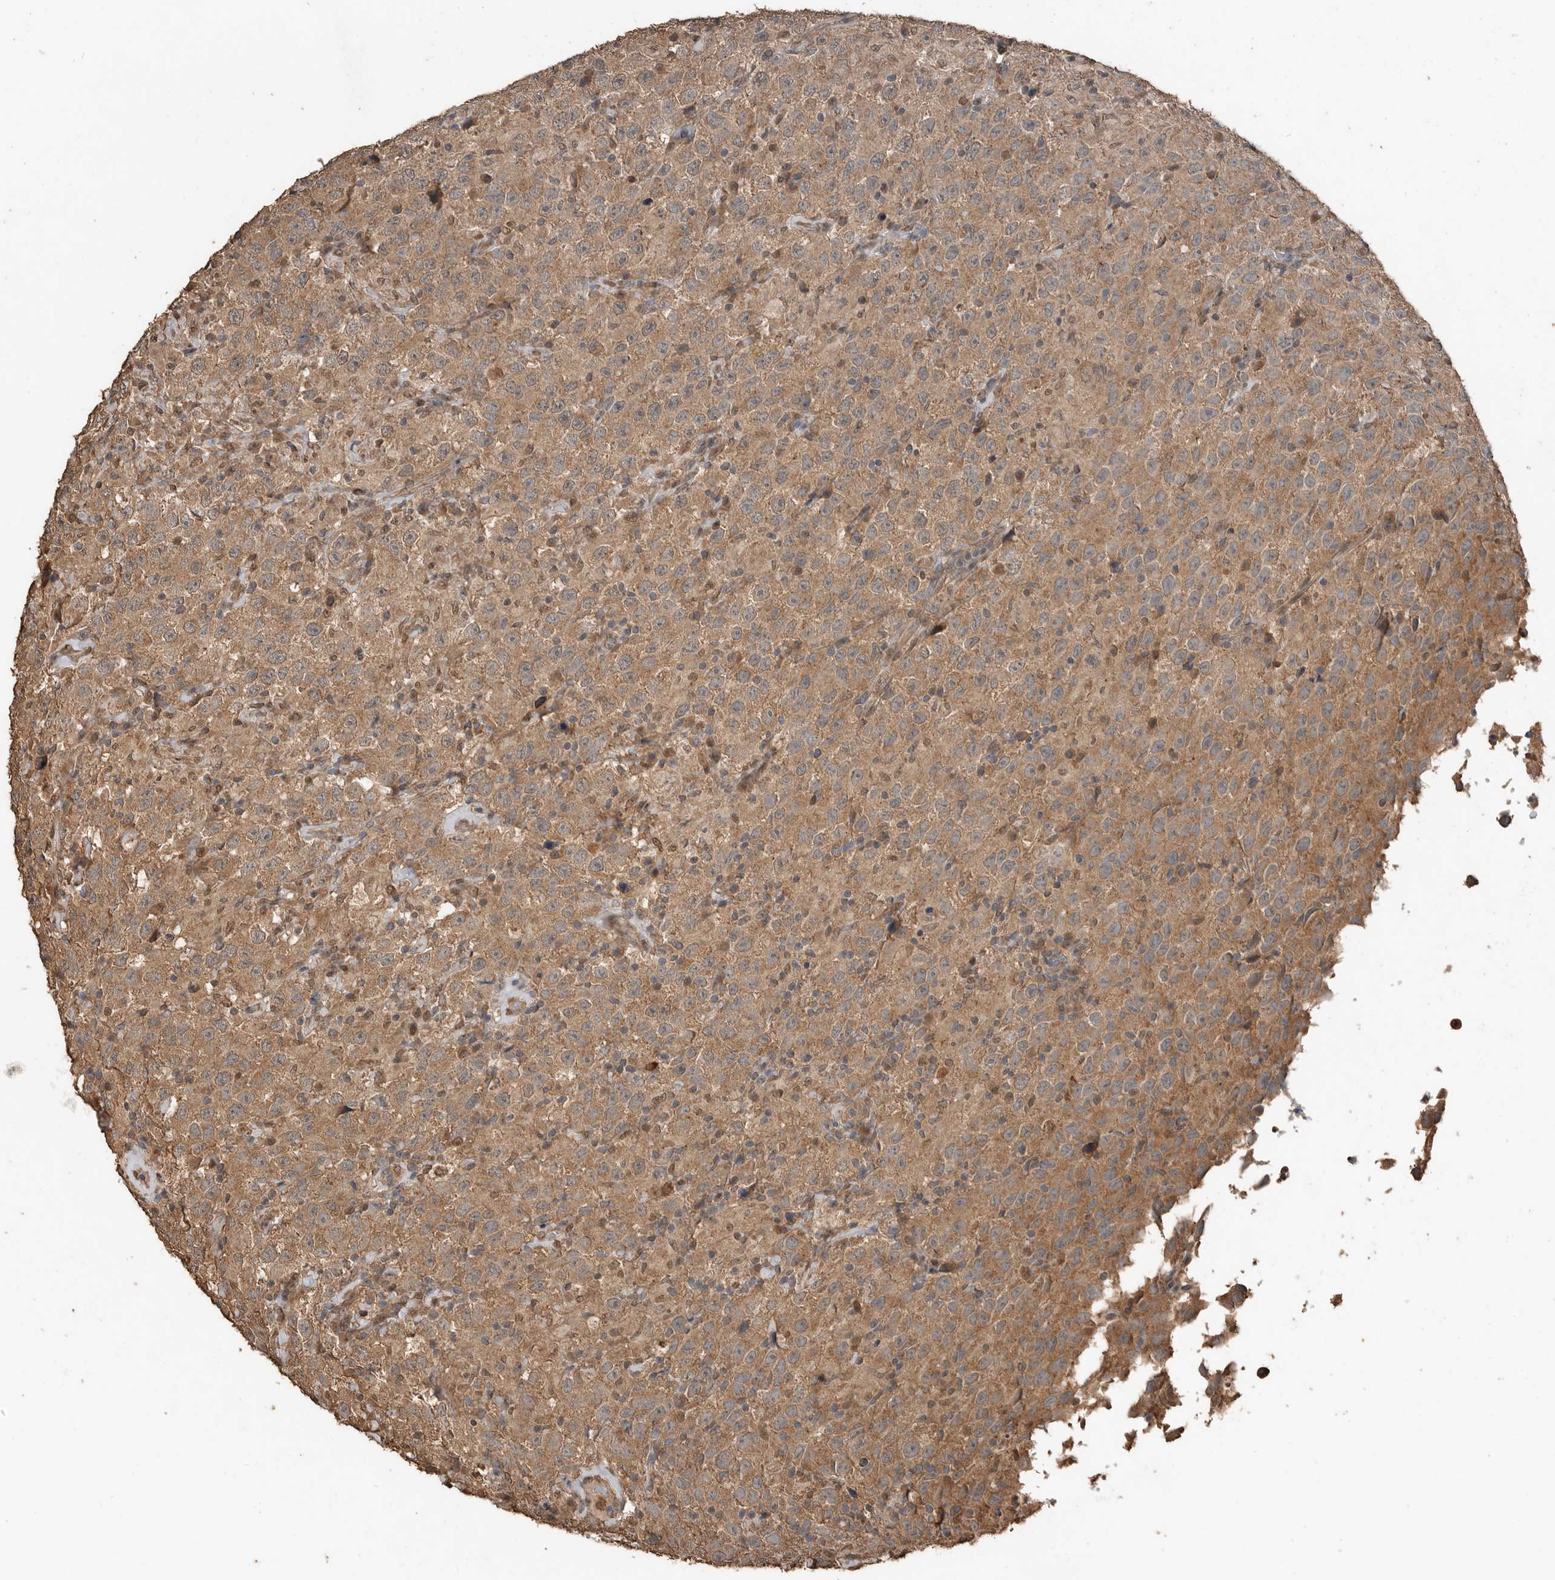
{"staining": {"intensity": "moderate", "quantity": ">75%", "location": "cytoplasmic/membranous"}, "tissue": "testis cancer", "cell_type": "Tumor cells", "image_type": "cancer", "snomed": [{"axis": "morphology", "description": "Seminoma, NOS"}, {"axis": "topography", "description": "Testis"}], "caption": "High-power microscopy captured an IHC photomicrograph of testis seminoma, revealing moderate cytoplasmic/membranous positivity in approximately >75% of tumor cells.", "gene": "BLZF1", "patient": {"sex": "male", "age": 41}}